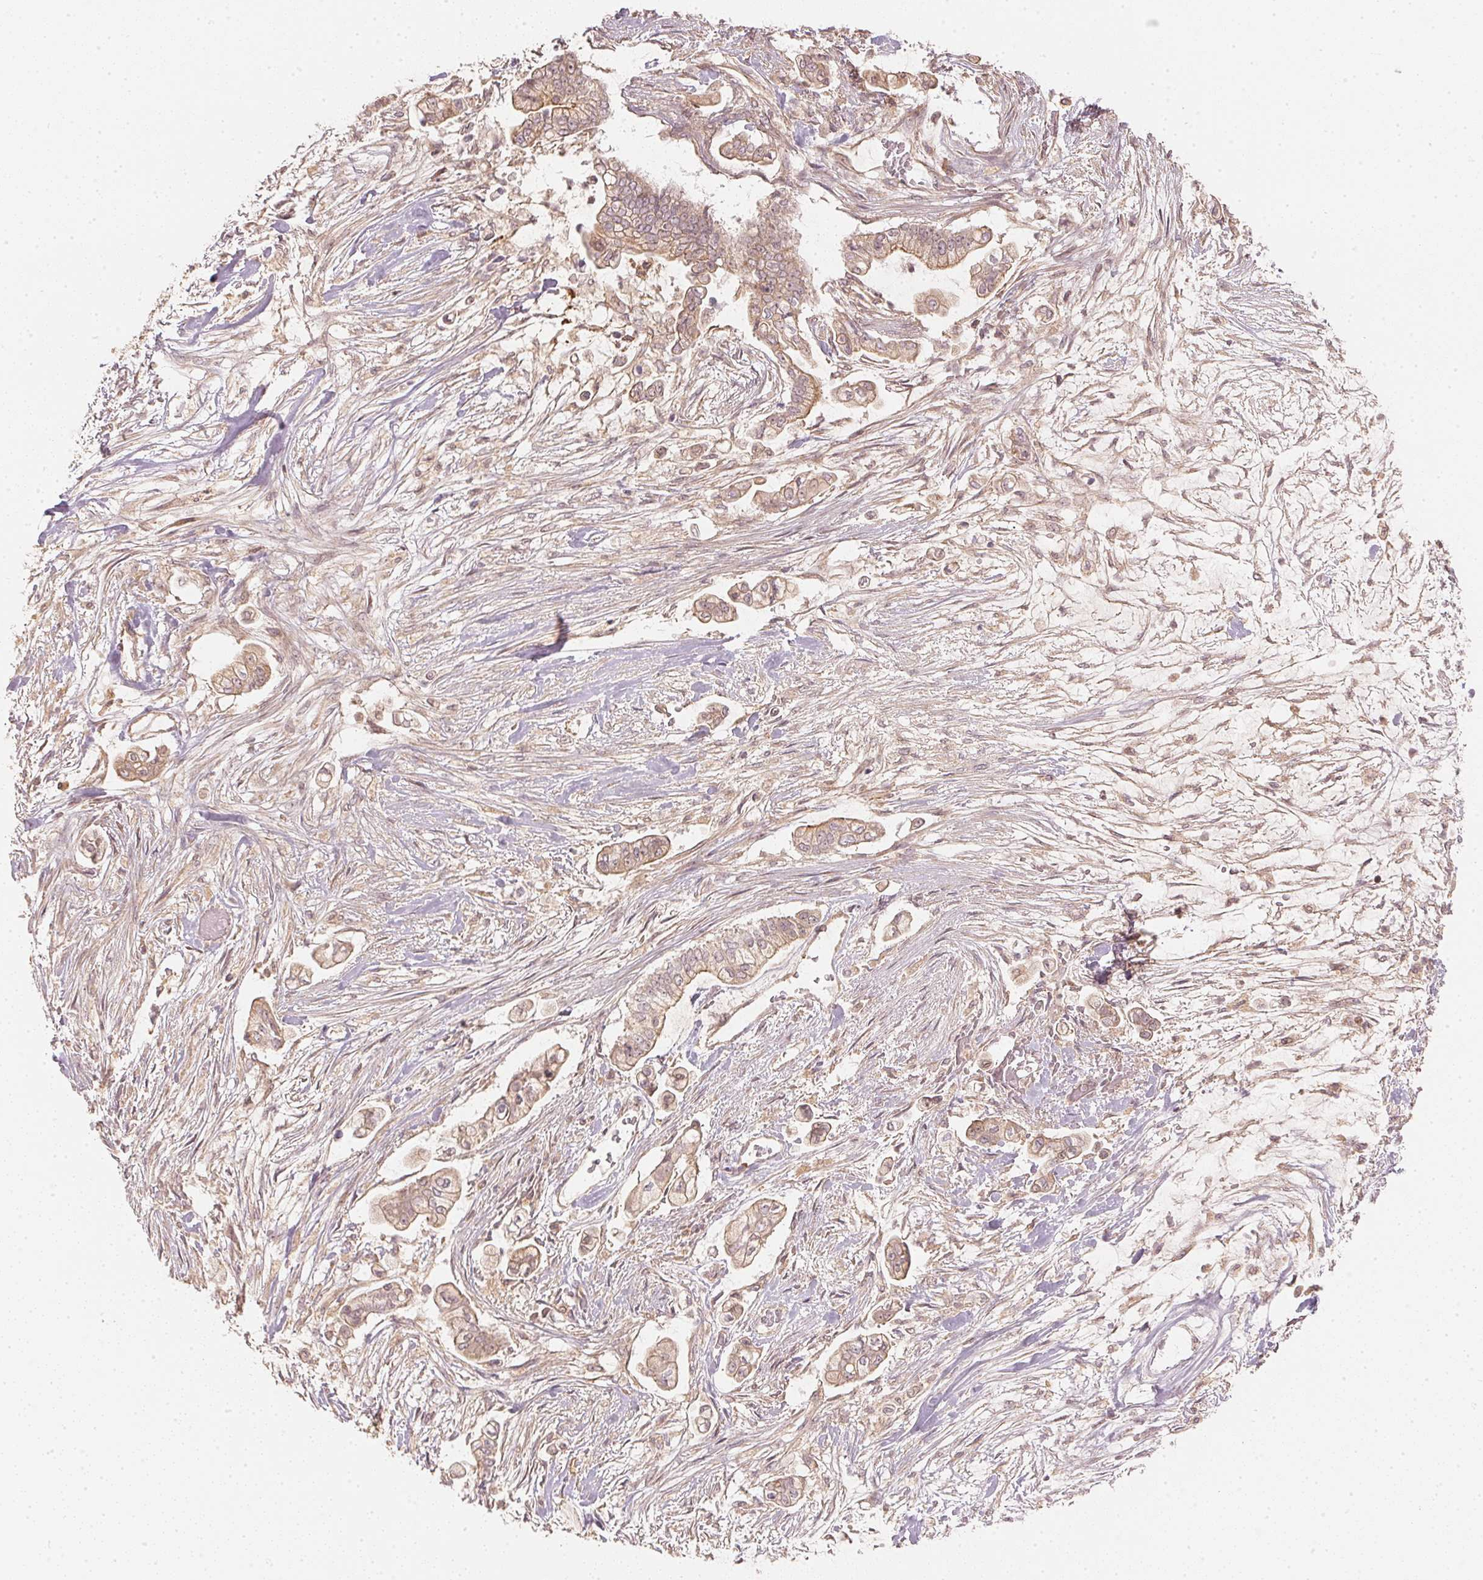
{"staining": {"intensity": "weak", "quantity": ">75%", "location": "cytoplasmic/membranous,nuclear"}, "tissue": "pancreatic cancer", "cell_type": "Tumor cells", "image_type": "cancer", "snomed": [{"axis": "morphology", "description": "Adenocarcinoma, NOS"}, {"axis": "topography", "description": "Pancreas"}], "caption": "IHC photomicrograph of adenocarcinoma (pancreatic) stained for a protein (brown), which exhibits low levels of weak cytoplasmic/membranous and nuclear positivity in approximately >75% of tumor cells.", "gene": "WDR54", "patient": {"sex": "female", "age": 69}}